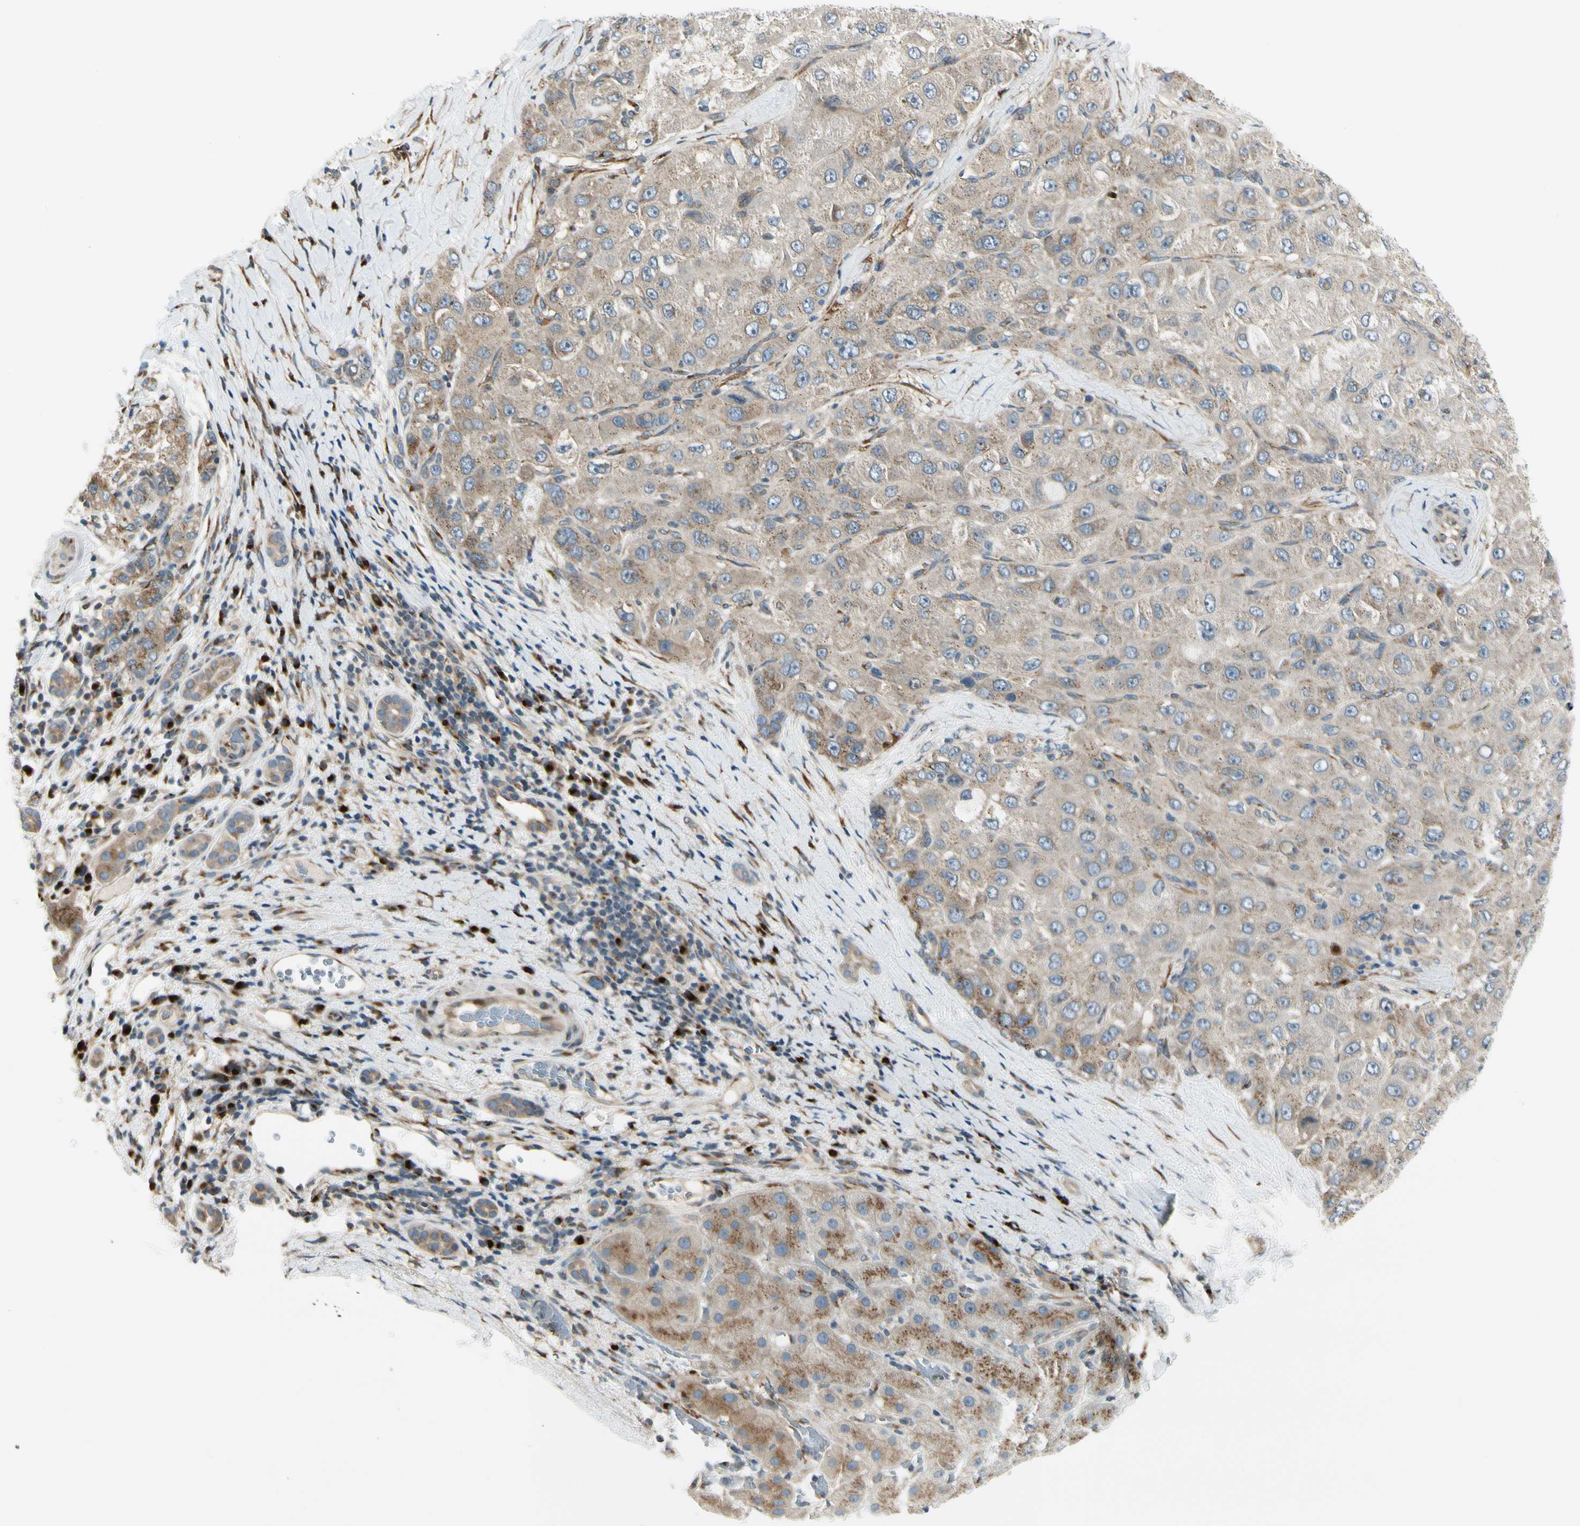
{"staining": {"intensity": "moderate", "quantity": ">75%", "location": "cytoplasmic/membranous"}, "tissue": "liver cancer", "cell_type": "Tumor cells", "image_type": "cancer", "snomed": [{"axis": "morphology", "description": "Carcinoma, Hepatocellular, NOS"}, {"axis": "topography", "description": "Liver"}], "caption": "A brown stain shows moderate cytoplasmic/membranous positivity of a protein in liver hepatocellular carcinoma tumor cells.", "gene": "MANSC1", "patient": {"sex": "male", "age": 80}}